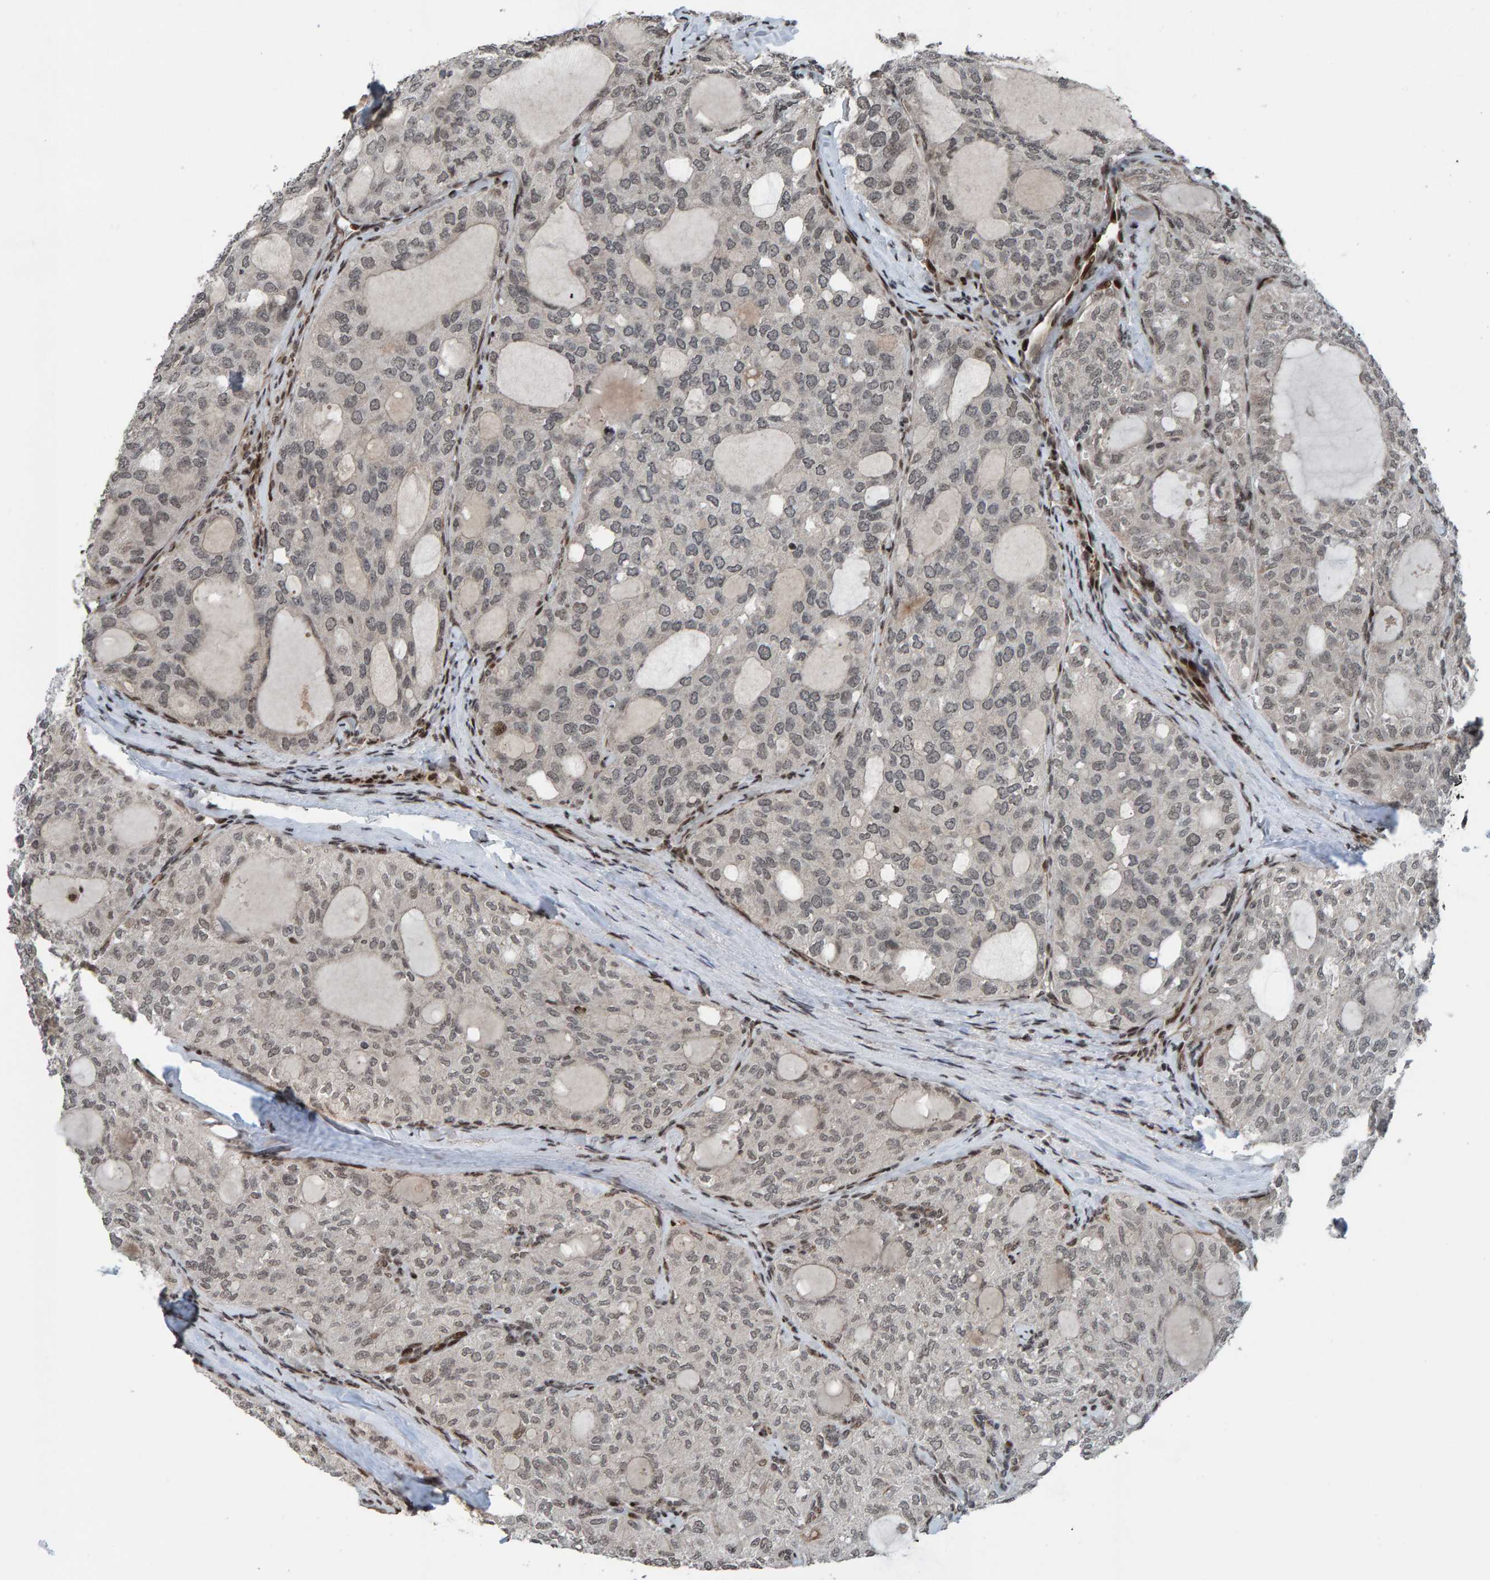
{"staining": {"intensity": "weak", "quantity": "<25%", "location": "nuclear"}, "tissue": "thyroid cancer", "cell_type": "Tumor cells", "image_type": "cancer", "snomed": [{"axis": "morphology", "description": "Follicular adenoma carcinoma, NOS"}, {"axis": "topography", "description": "Thyroid gland"}], "caption": "This histopathology image is of thyroid follicular adenoma carcinoma stained with immunohistochemistry (IHC) to label a protein in brown with the nuclei are counter-stained blue. There is no expression in tumor cells.", "gene": "ZNF366", "patient": {"sex": "male", "age": 75}}